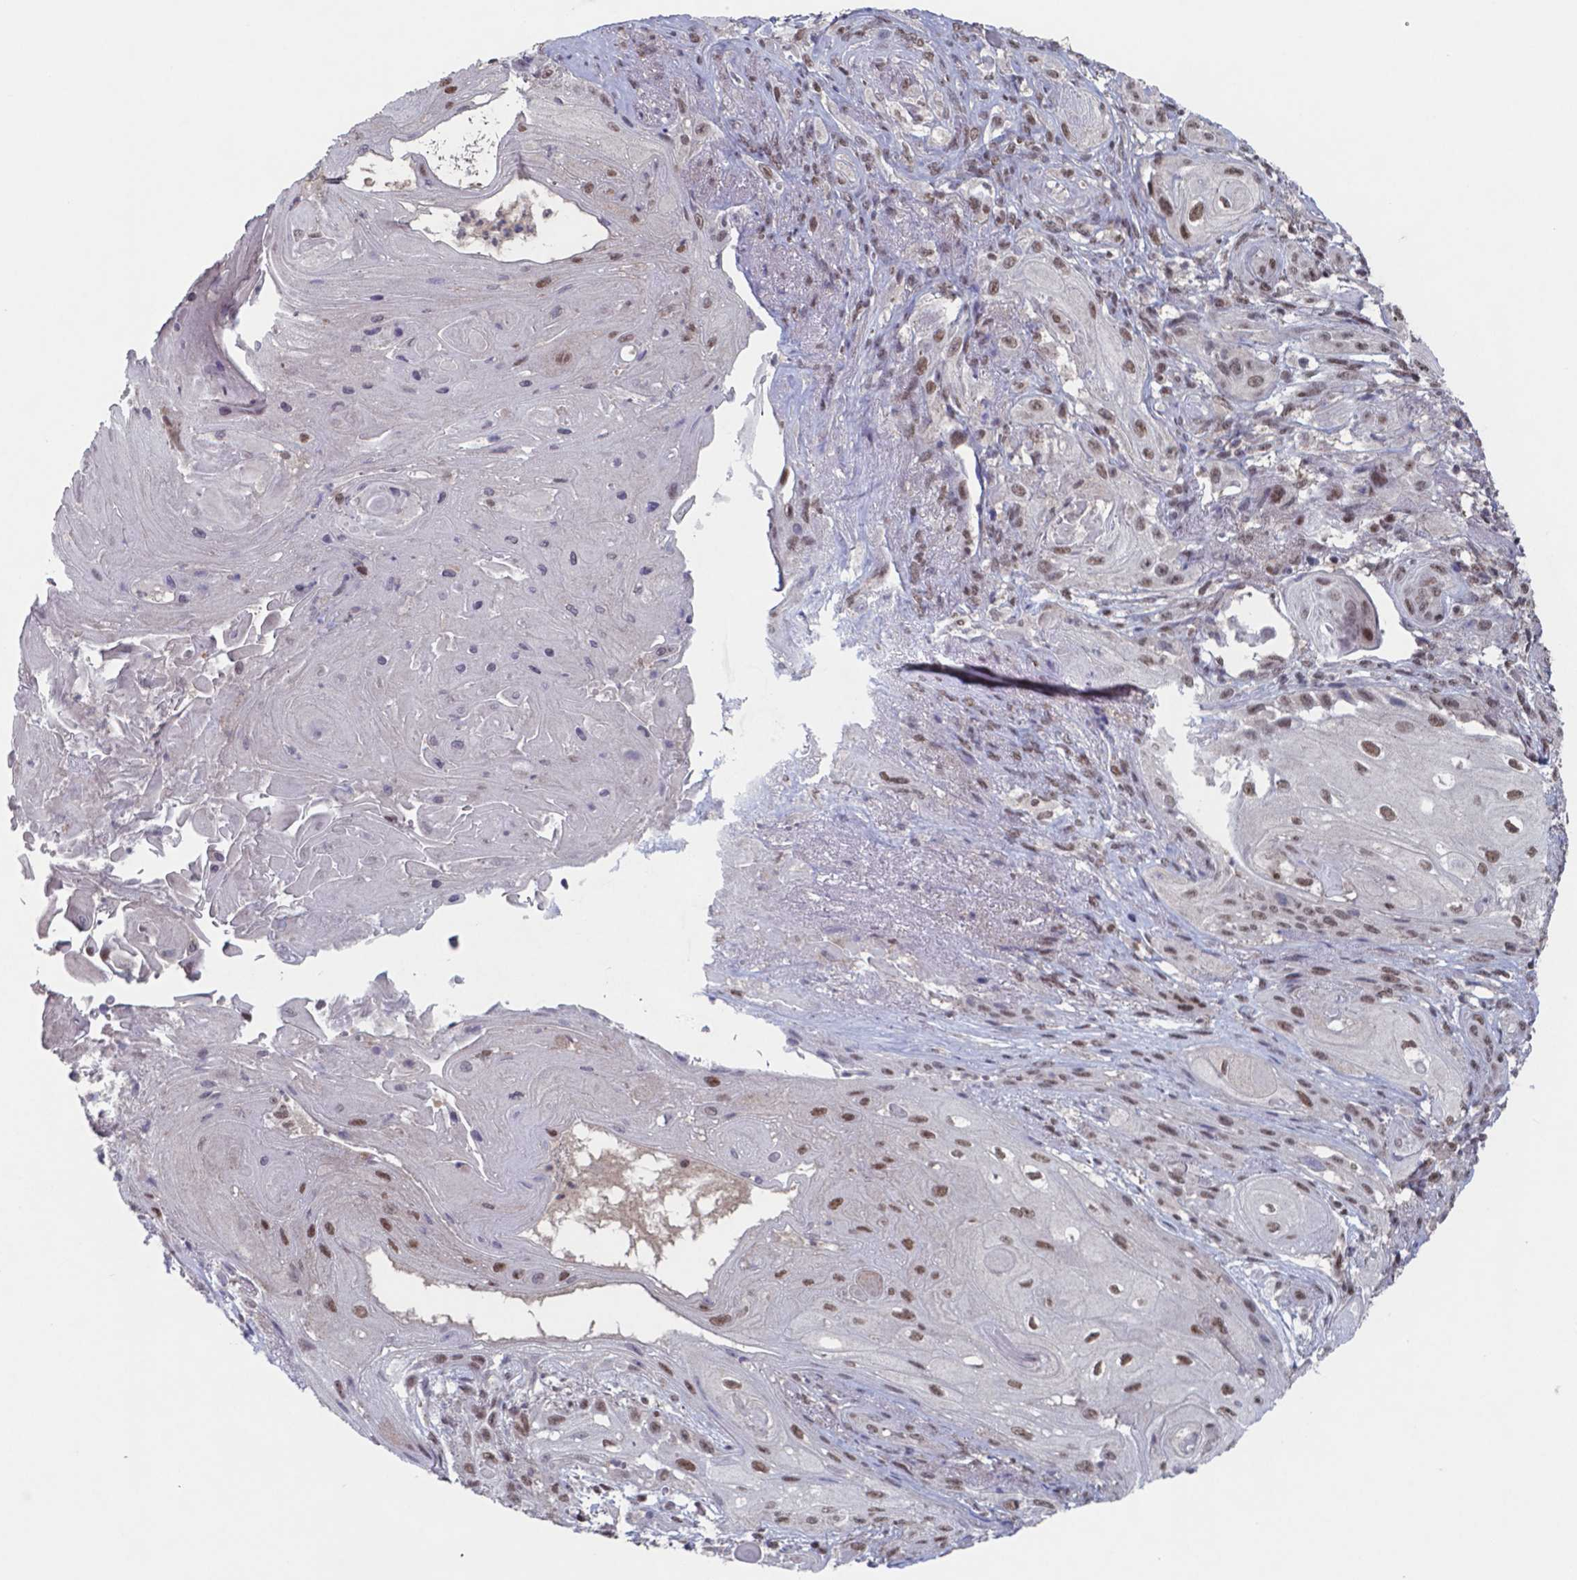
{"staining": {"intensity": "moderate", "quantity": ">75%", "location": "nuclear"}, "tissue": "skin cancer", "cell_type": "Tumor cells", "image_type": "cancer", "snomed": [{"axis": "morphology", "description": "Squamous cell carcinoma, NOS"}, {"axis": "topography", "description": "Skin"}], "caption": "Skin squamous cell carcinoma tissue demonstrates moderate nuclear staining in approximately >75% of tumor cells (Brightfield microscopy of DAB IHC at high magnification).", "gene": "UBA1", "patient": {"sex": "male", "age": 62}}